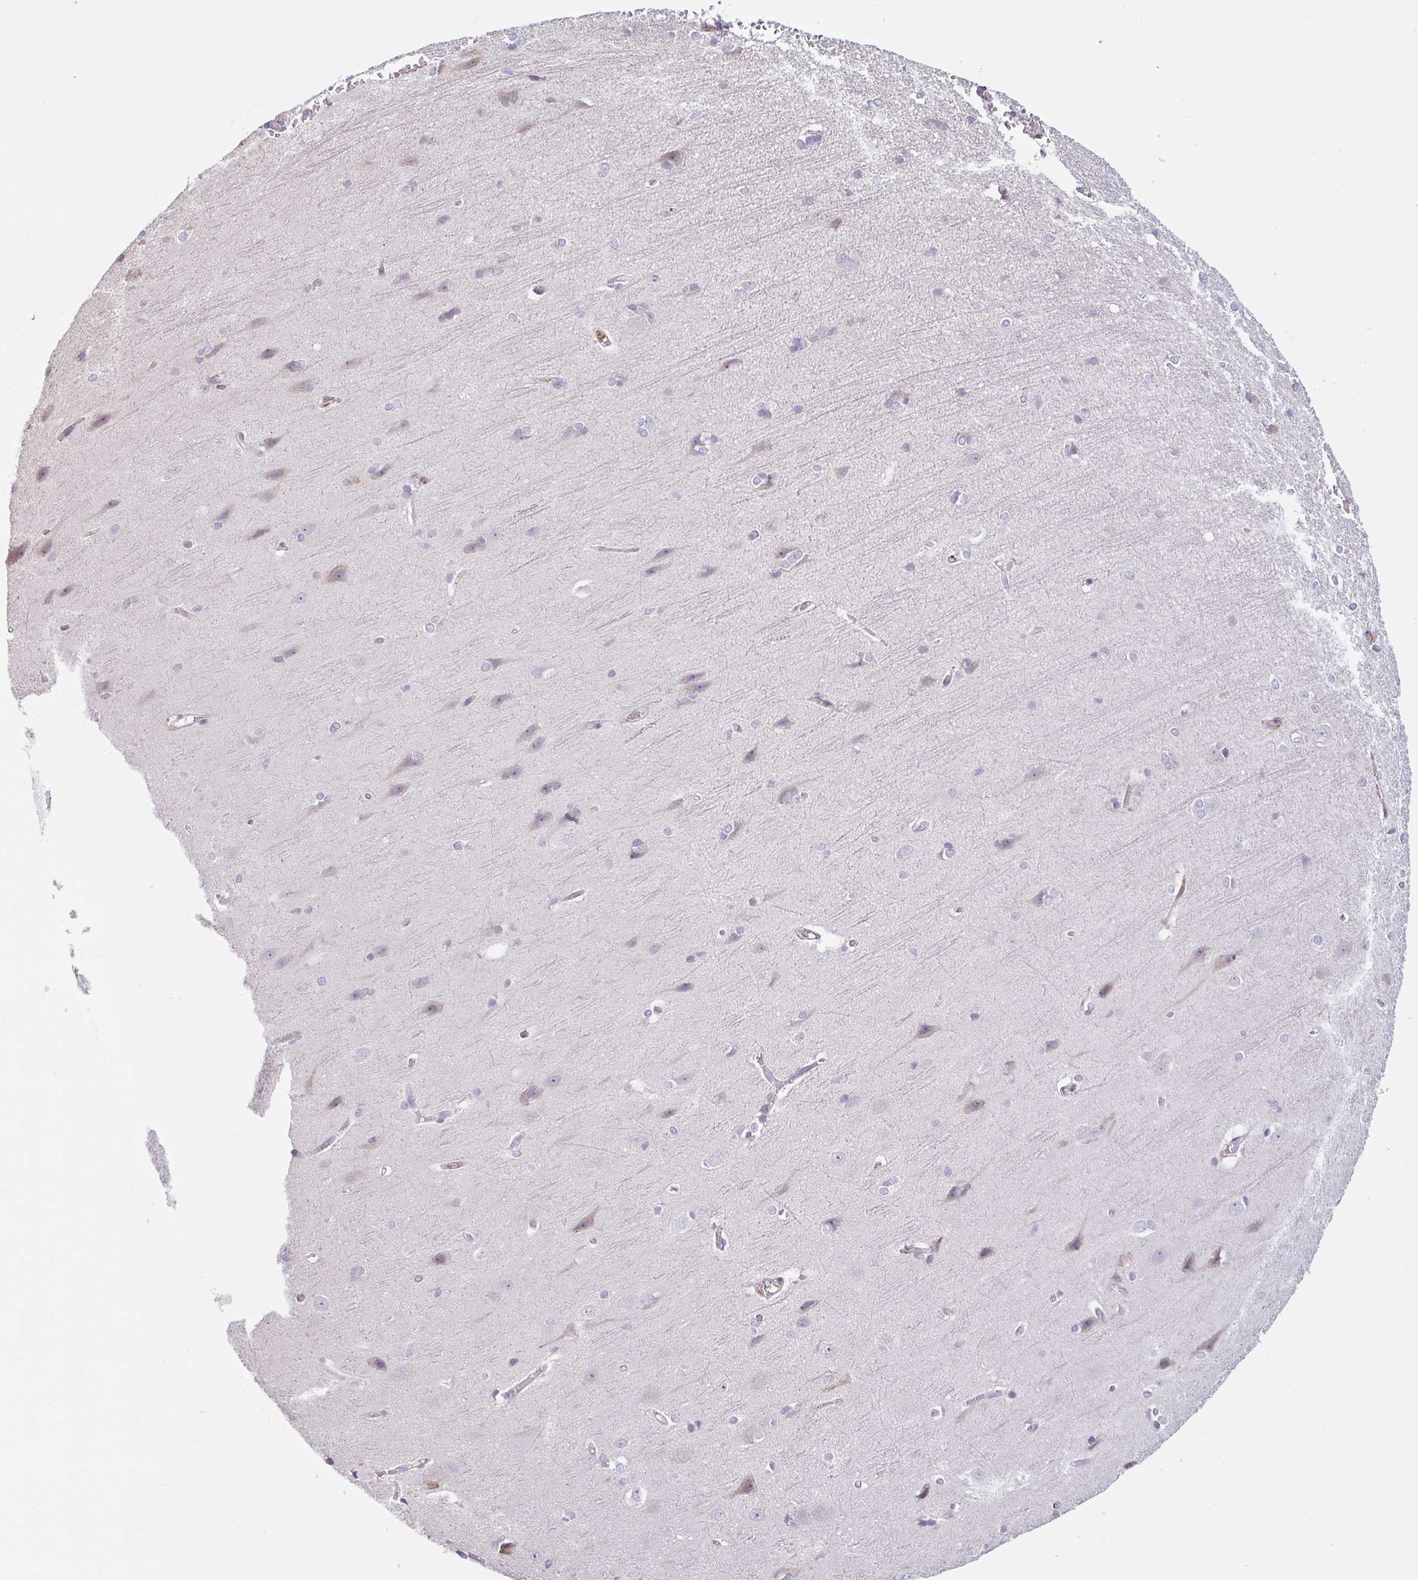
{"staining": {"intensity": "negative", "quantity": "none", "location": "none"}, "tissue": "cerebral cortex", "cell_type": "Endothelial cells", "image_type": "normal", "snomed": [{"axis": "morphology", "description": "Normal tissue, NOS"}, {"axis": "topography", "description": "Cerebral cortex"}], "caption": "Cerebral cortex was stained to show a protein in brown. There is no significant positivity in endothelial cells. (Brightfield microscopy of DAB immunohistochemistry at high magnification).", "gene": "TAF1D", "patient": {"sex": "male", "age": 37}}